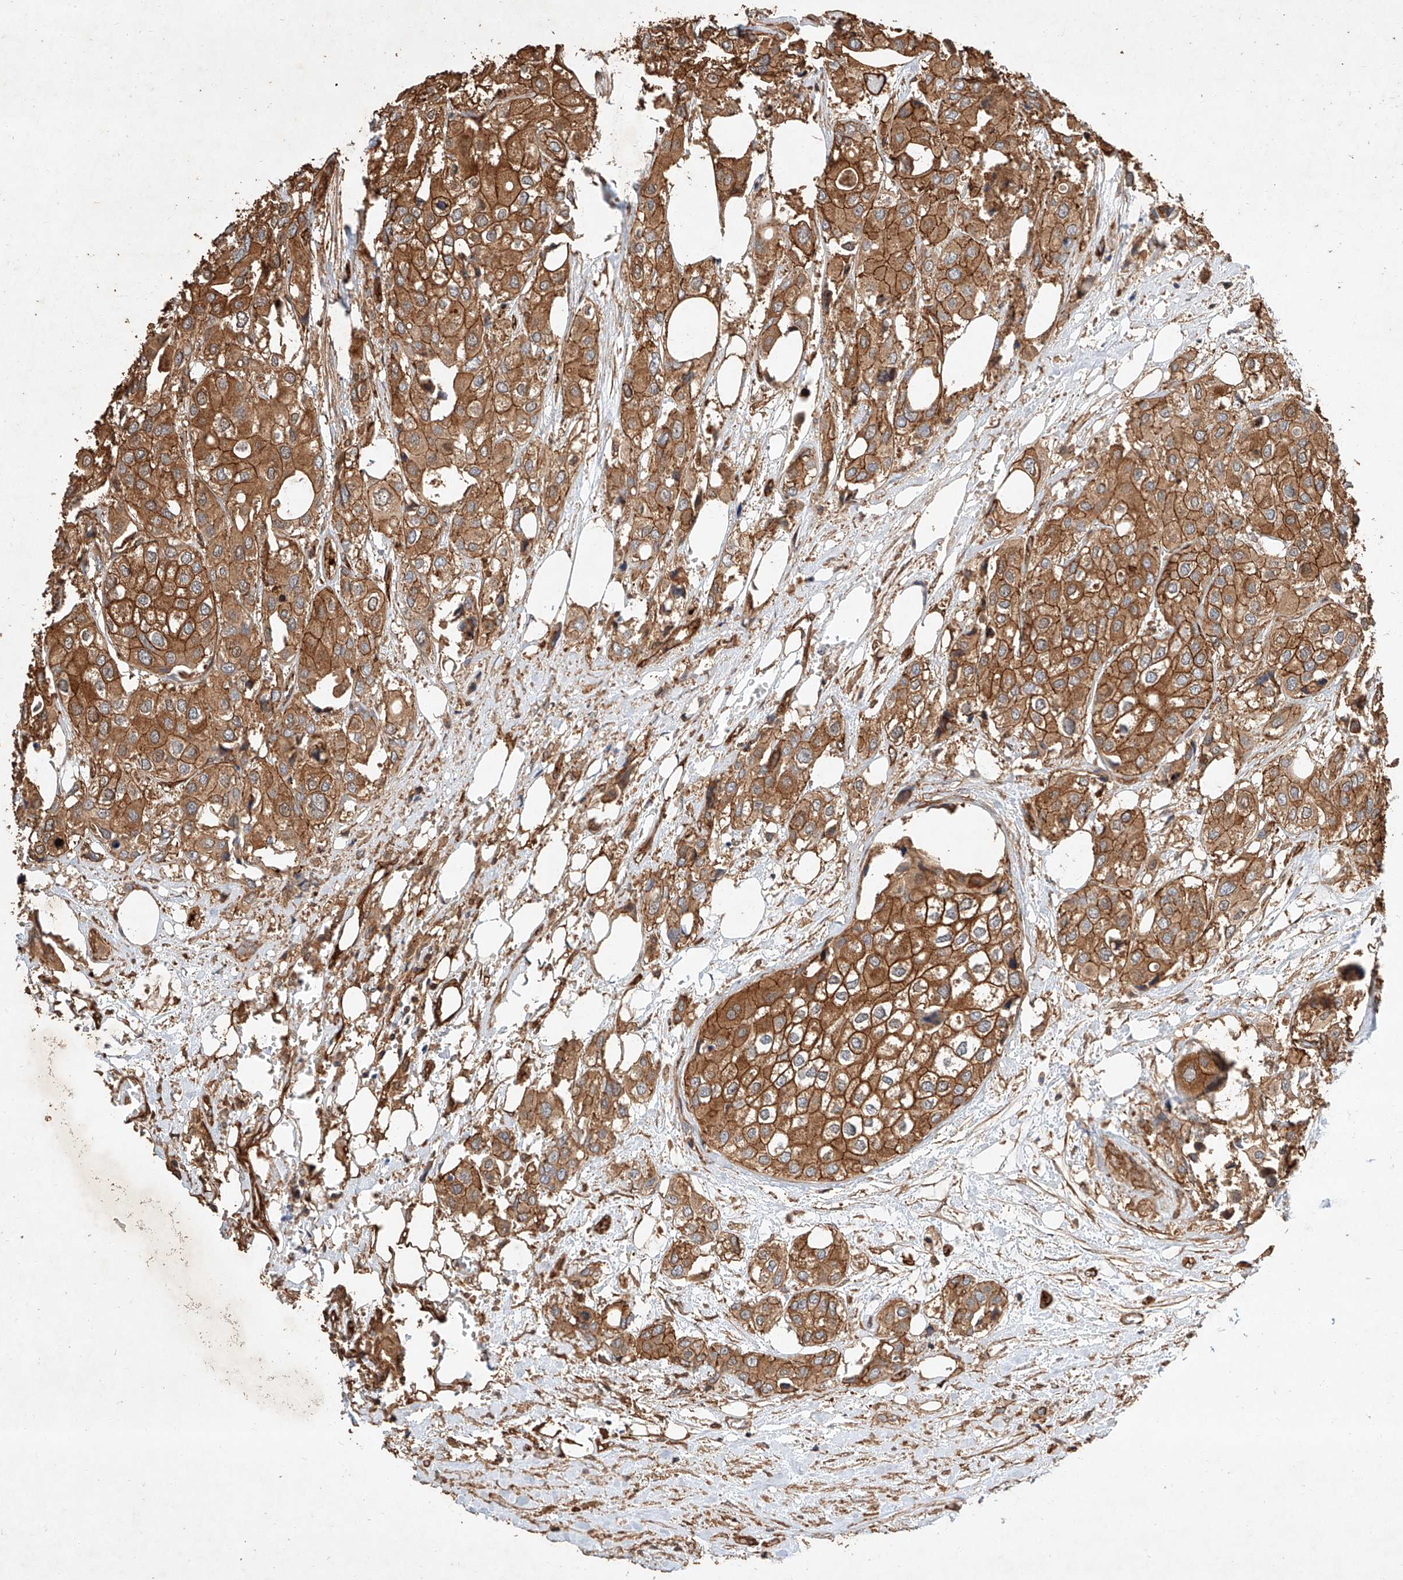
{"staining": {"intensity": "strong", "quantity": ">75%", "location": "cytoplasmic/membranous"}, "tissue": "urothelial cancer", "cell_type": "Tumor cells", "image_type": "cancer", "snomed": [{"axis": "morphology", "description": "Urothelial carcinoma, High grade"}, {"axis": "topography", "description": "Urinary bladder"}], "caption": "The histopathology image reveals immunohistochemical staining of urothelial carcinoma (high-grade). There is strong cytoplasmic/membranous staining is seen in approximately >75% of tumor cells. (Stains: DAB (3,3'-diaminobenzidine) in brown, nuclei in blue, Microscopy: brightfield microscopy at high magnification).", "gene": "GHDC", "patient": {"sex": "male", "age": 64}}